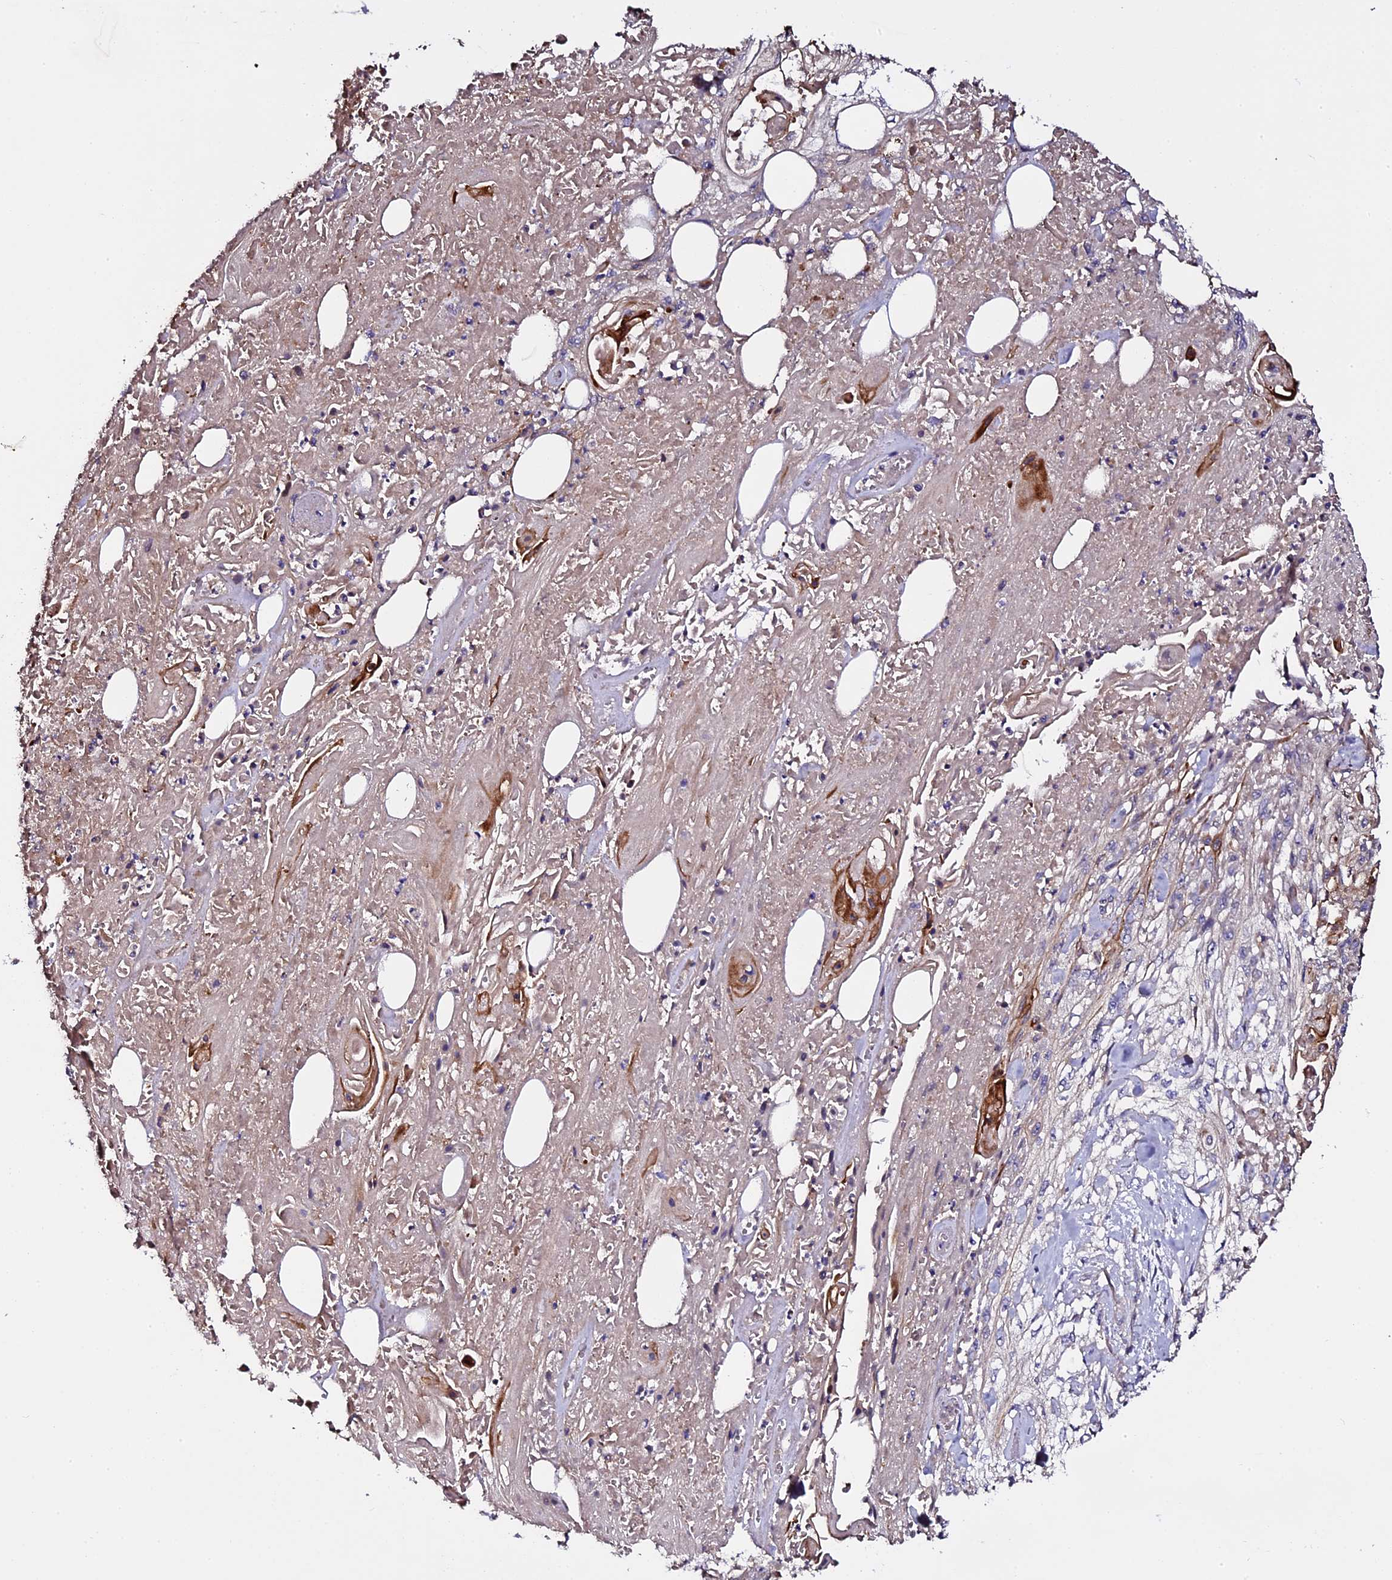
{"staining": {"intensity": "negative", "quantity": "none", "location": "none"}, "tissue": "skin cancer", "cell_type": "Tumor cells", "image_type": "cancer", "snomed": [{"axis": "morphology", "description": "Squamous cell carcinoma, NOS"}, {"axis": "morphology", "description": "Squamous cell carcinoma, metastatic, NOS"}, {"axis": "topography", "description": "Skin"}, {"axis": "topography", "description": "Lymph node"}], "caption": "Immunohistochemistry (IHC) image of skin cancer stained for a protein (brown), which displays no positivity in tumor cells.", "gene": "LYG2", "patient": {"sex": "male", "age": 75}}